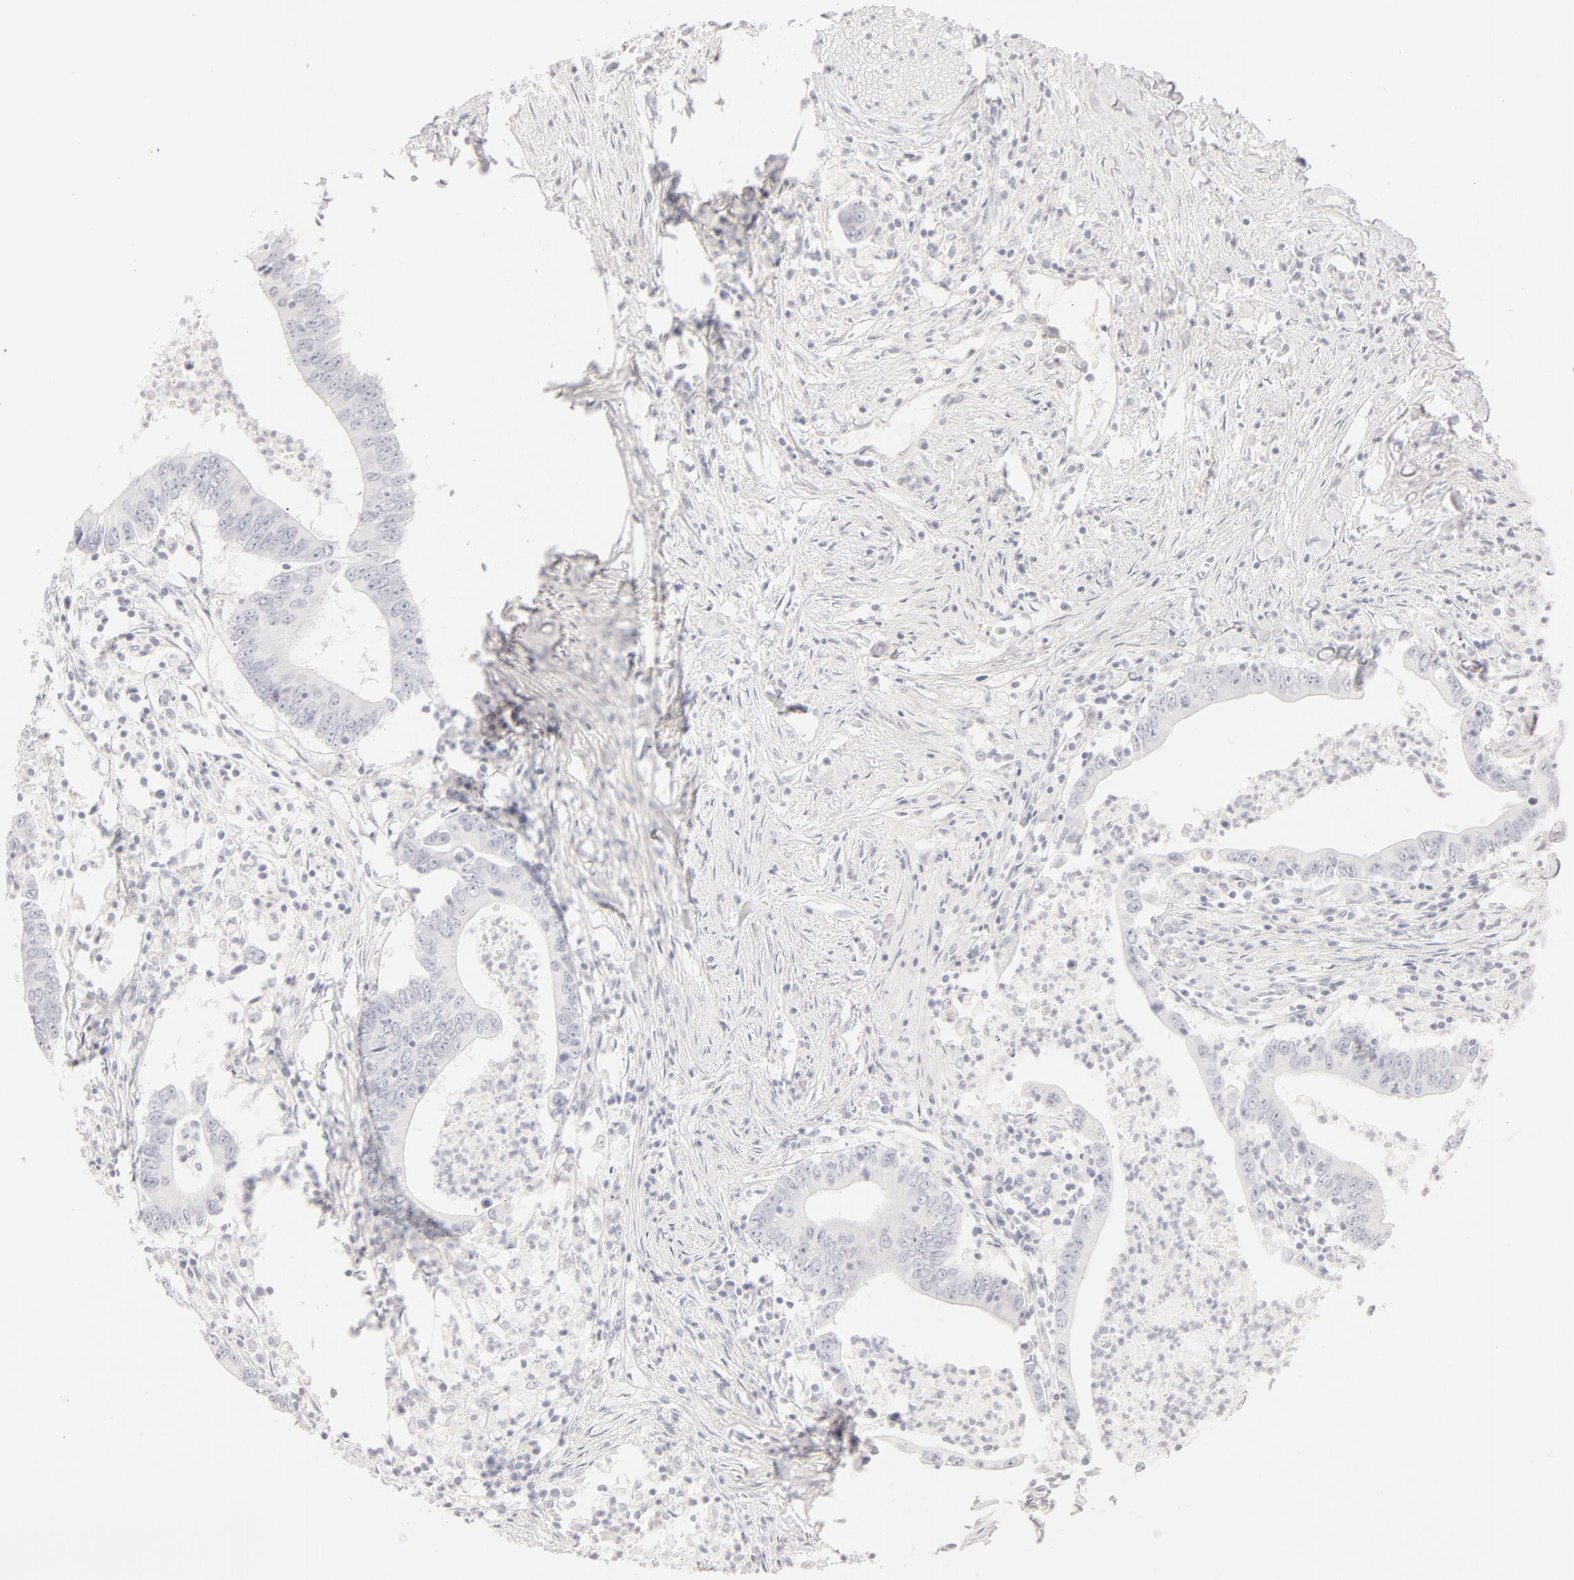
{"staining": {"intensity": "negative", "quantity": "none", "location": "none"}, "tissue": "colorectal cancer", "cell_type": "Tumor cells", "image_type": "cancer", "snomed": [{"axis": "morphology", "description": "Adenocarcinoma, NOS"}, {"axis": "topography", "description": "Colon"}], "caption": "A histopathology image of colorectal cancer stained for a protein displays no brown staining in tumor cells.", "gene": "LGALS7B", "patient": {"sex": "male", "age": 55}}